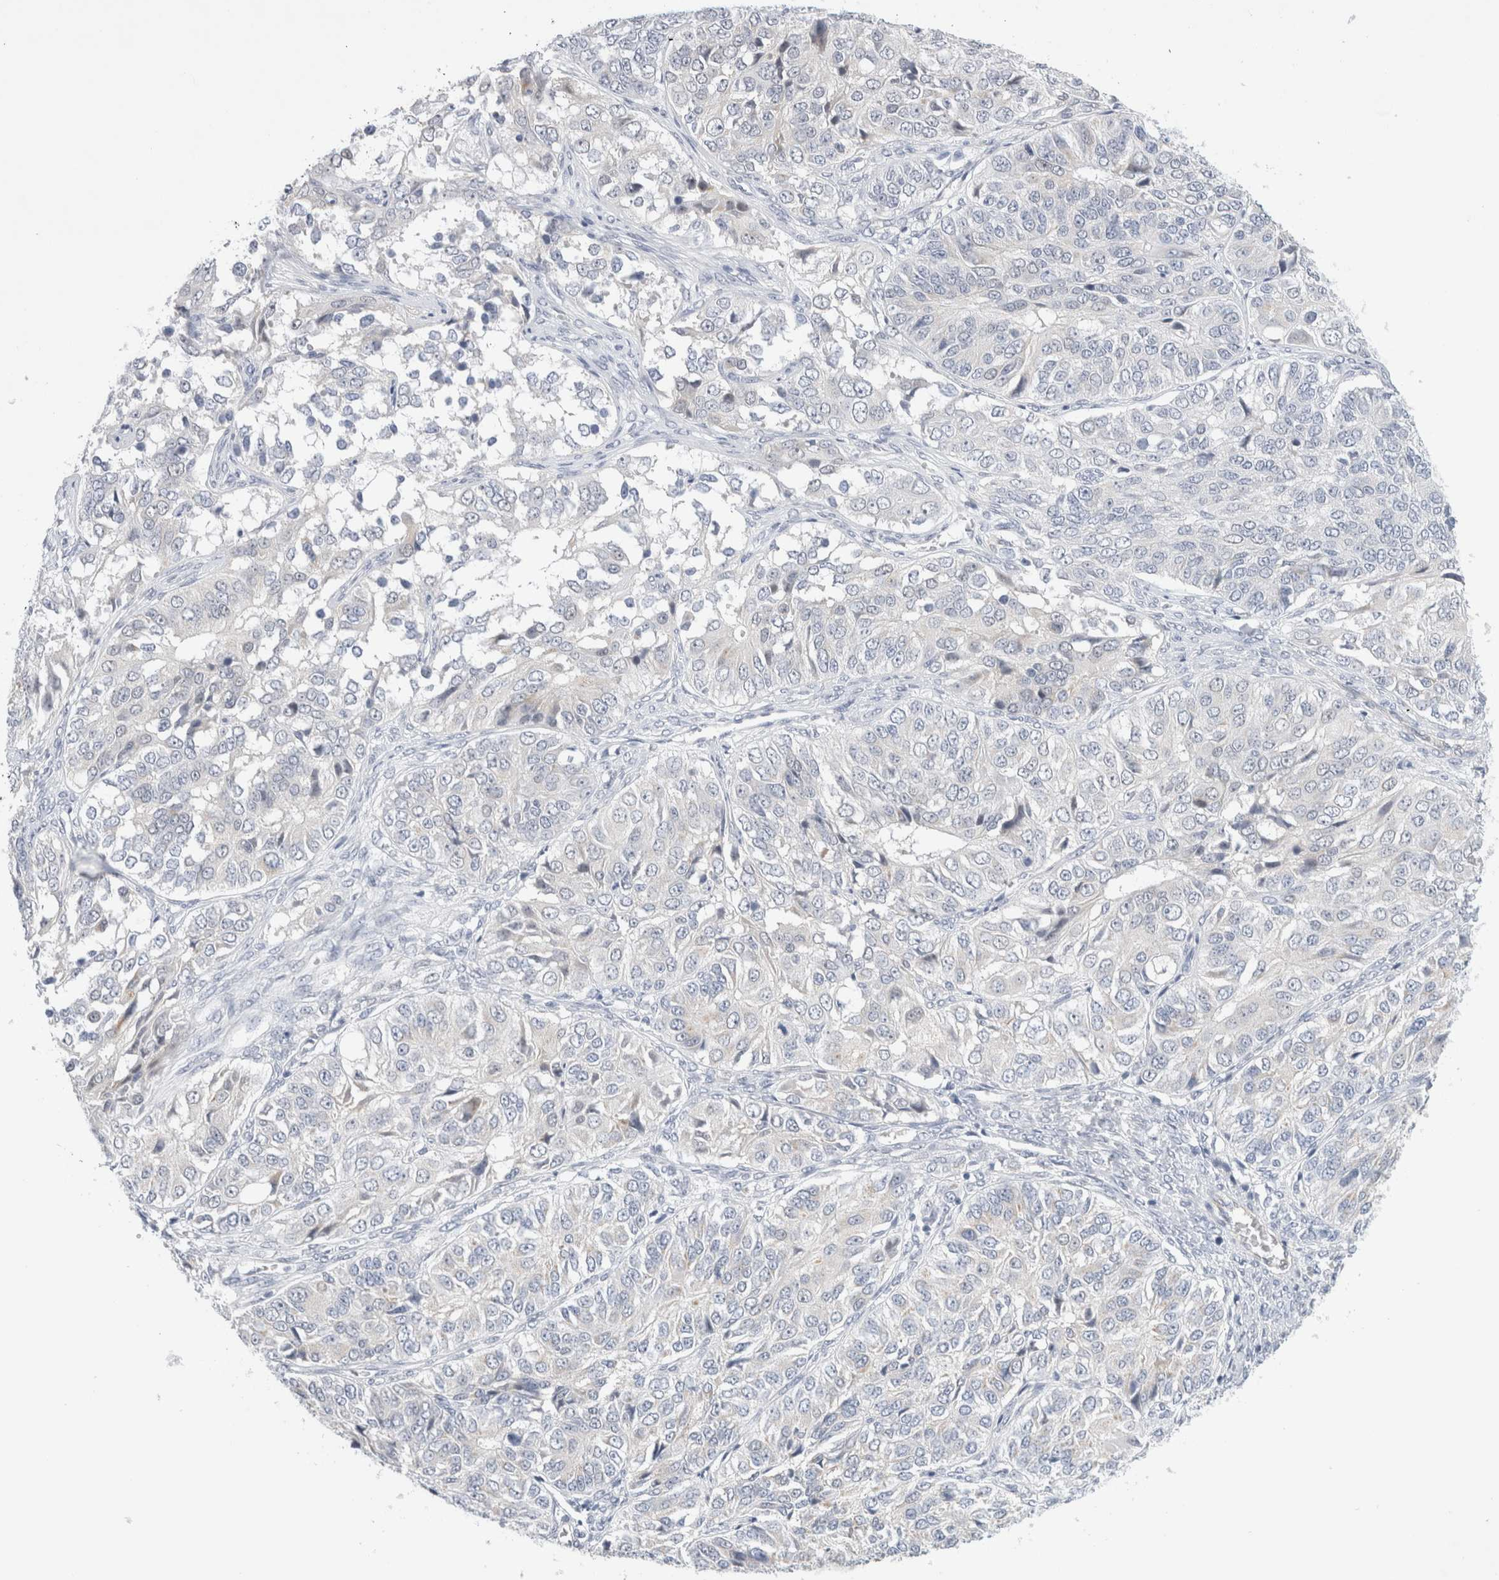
{"staining": {"intensity": "negative", "quantity": "none", "location": "none"}, "tissue": "ovarian cancer", "cell_type": "Tumor cells", "image_type": "cancer", "snomed": [{"axis": "morphology", "description": "Carcinoma, endometroid"}, {"axis": "topography", "description": "Ovary"}], "caption": "Immunohistochemistry (IHC) photomicrograph of ovarian cancer (endometroid carcinoma) stained for a protein (brown), which exhibits no expression in tumor cells.", "gene": "SLC22A12", "patient": {"sex": "female", "age": 51}}